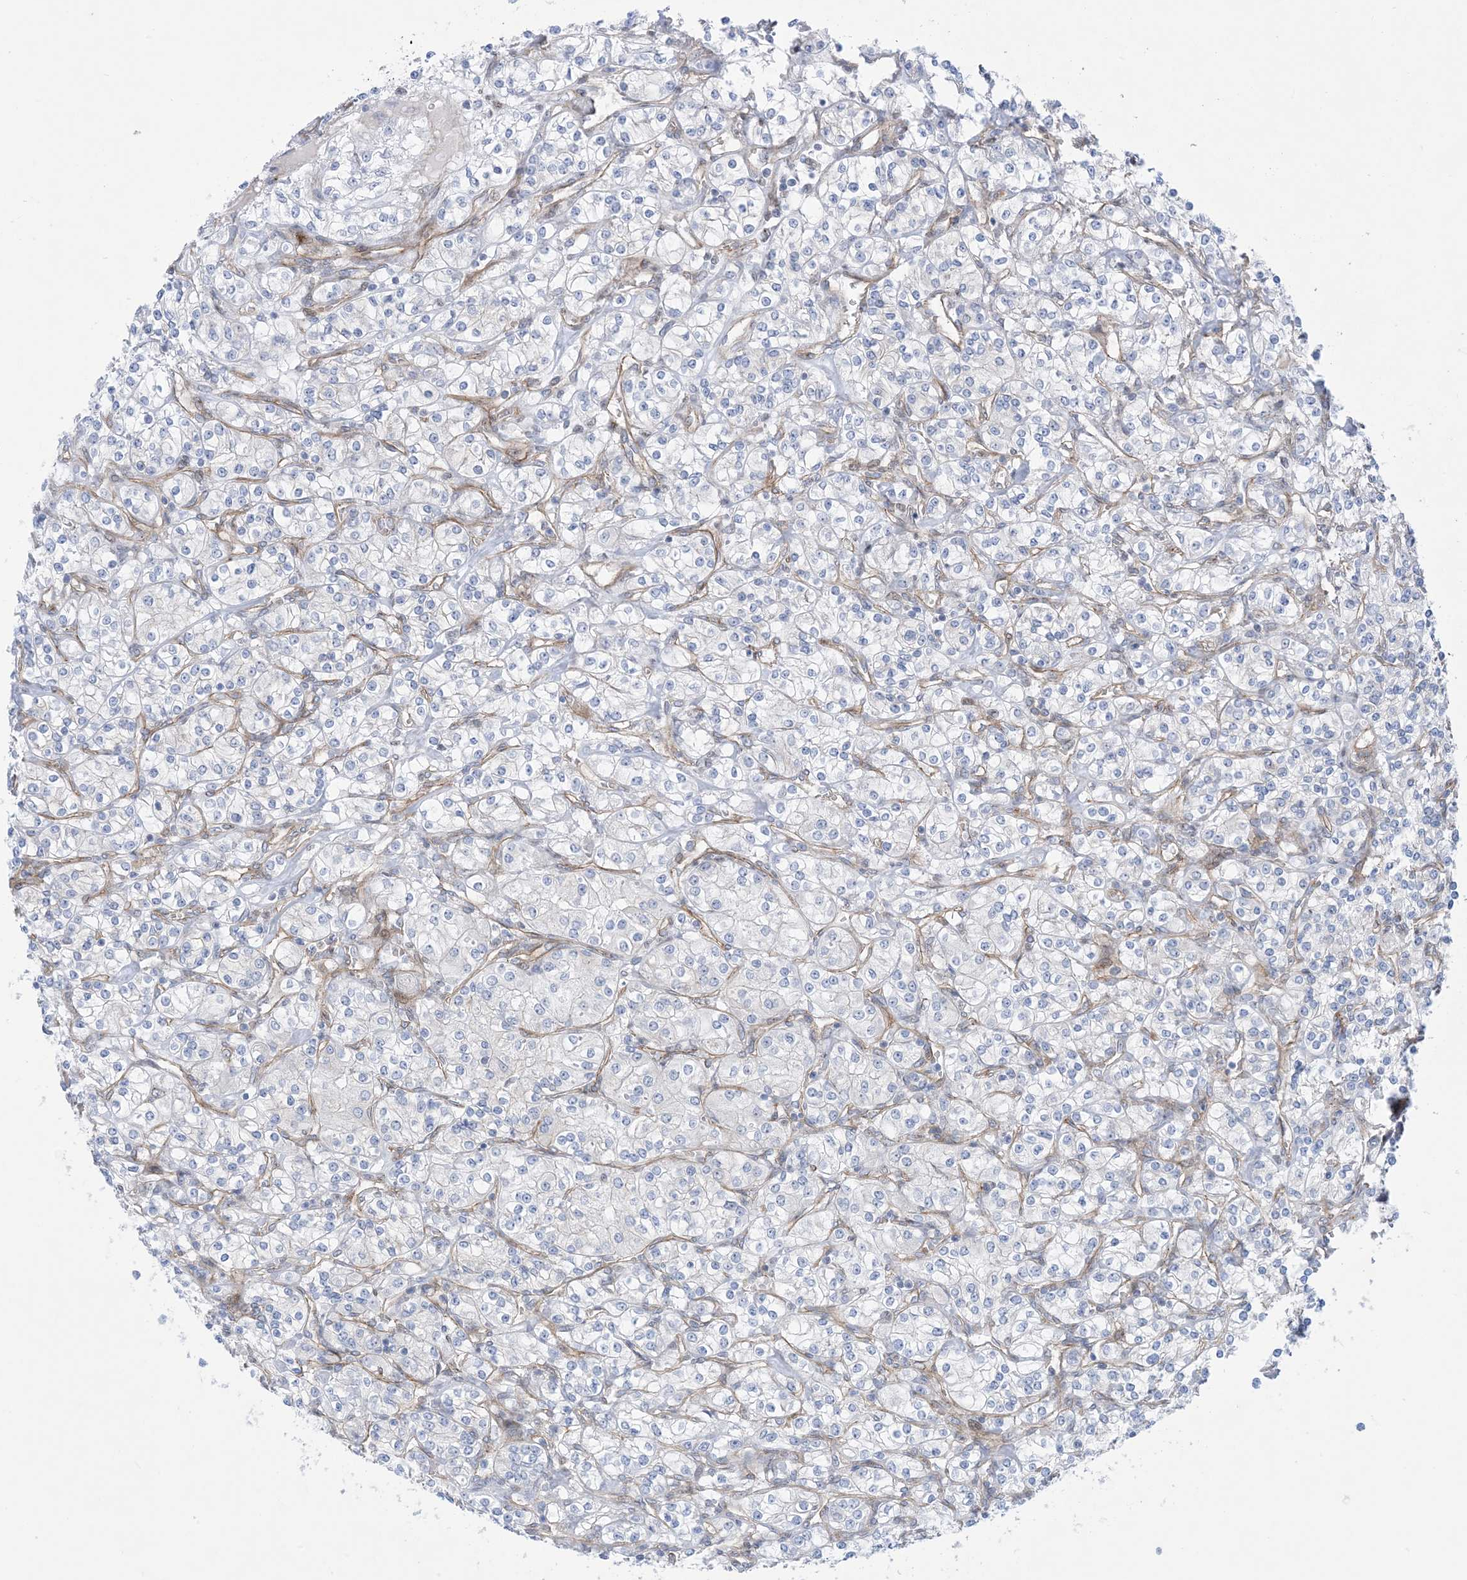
{"staining": {"intensity": "negative", "quantity": "none", "location": "none"}, "tissue": "renal cancer", "cell_type": "Tumor cells", "image_type": "cancer", "snomed": [{"axis": "morphology", "description": "Adenocarcinoma, NOS"}, {"axis": "topography", "description": "Kidney"}], "caption": "Immunohistochemistry photomicrograph of neoplastic tissue: renal cancer (adenocarcinoma) stained with DAB displays no significant protein staining in tumor cells.", "gene": "MARS2", "patient": {"sex": "male", "age": 77}}